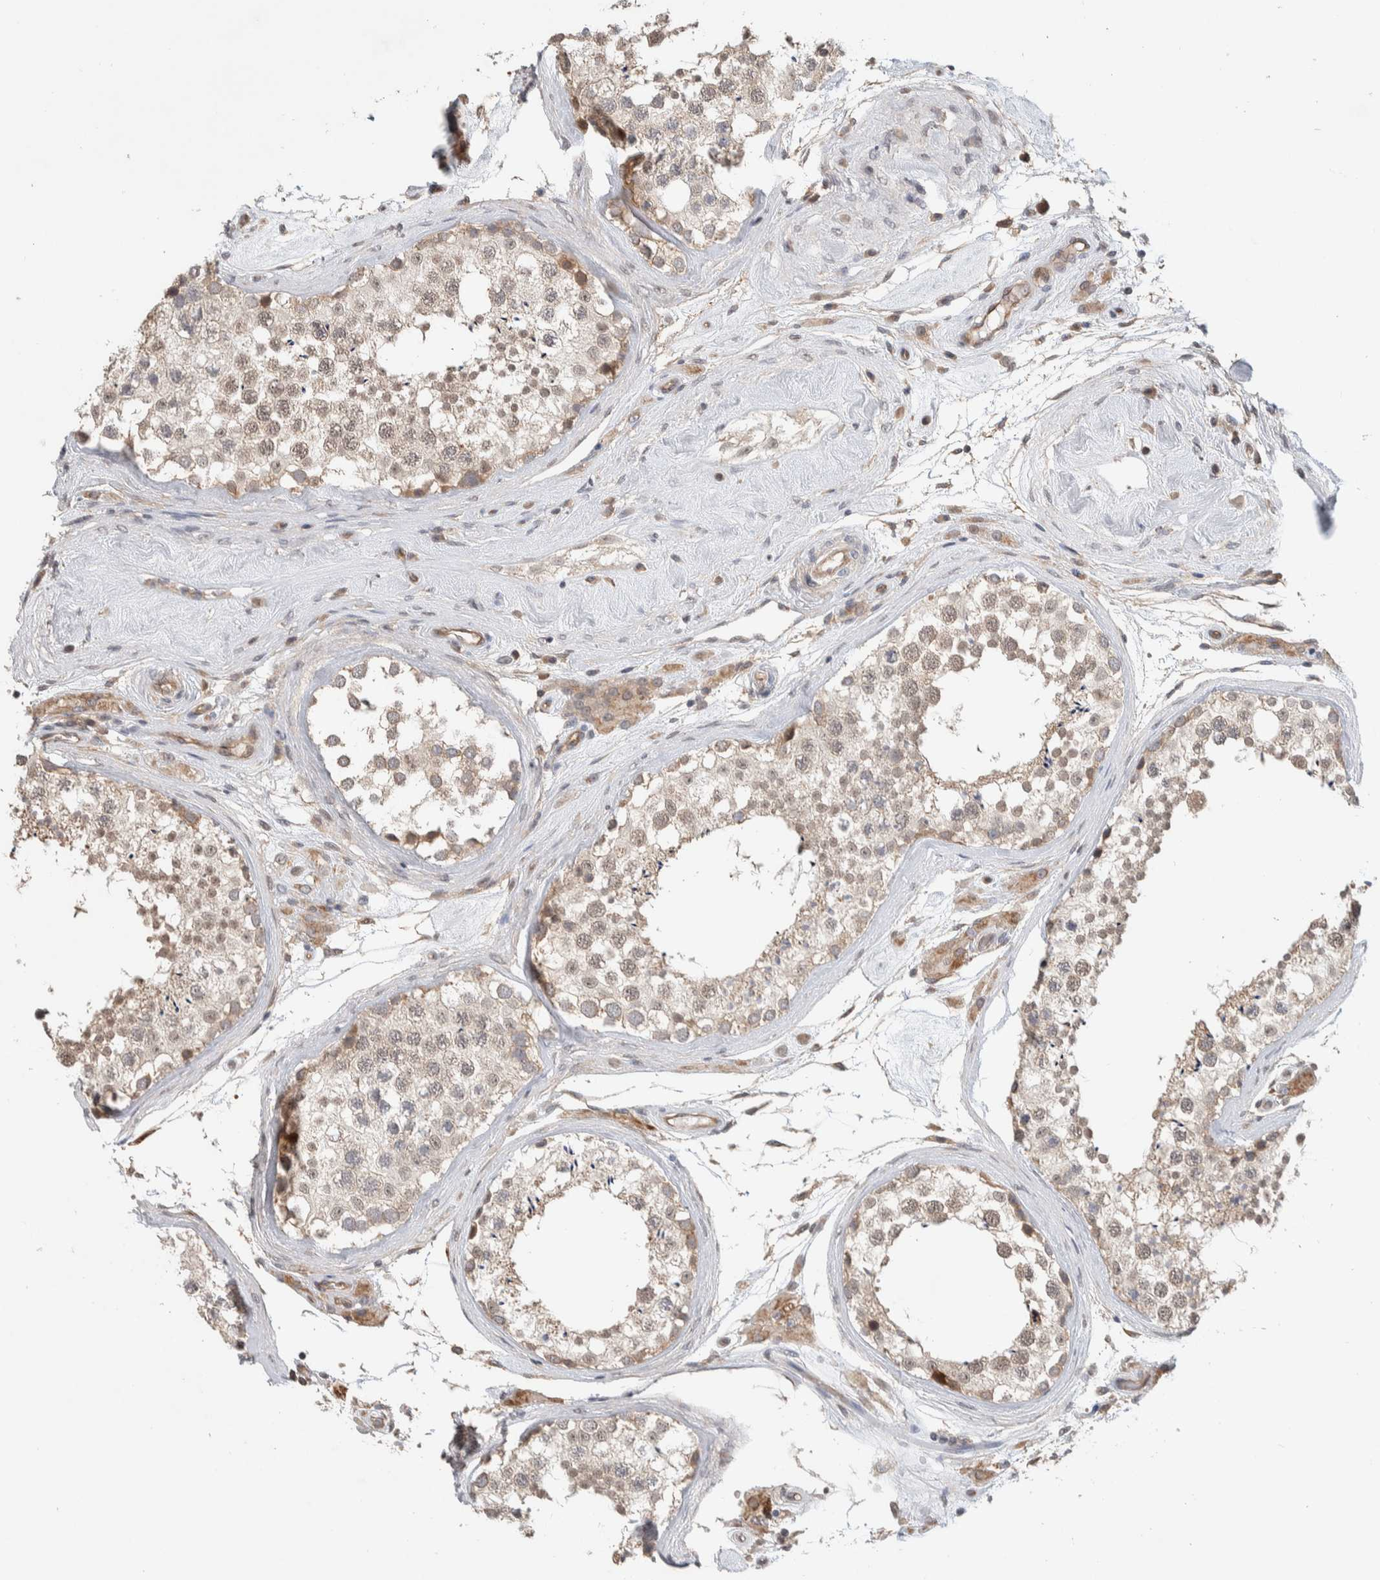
{"staining": {"intensity": "weak", "quantity": "25%-75%", "location": "cytoplasmic/membranous,nuclear"}, "tissue": "testis", "cell_type": "Cells in seminiferous ducts", "image_type": "normal", "snomed": [{"axis": "morphology", "description": "Normal tissue, NOS"}, {"axis": "topography", "description": "Testis"}], "caption": "An IHC image of unremarkable tissue is shown. Protein staining in brown shows weak cytoplasmic/membranous,nuclear positivity in testis within cells in seminiferous ducts. The protein is shown in brown color, while the nuclei are stained blue.", "gene": "DEPTOR", "patient": {"sex": "male", "age": 46}}